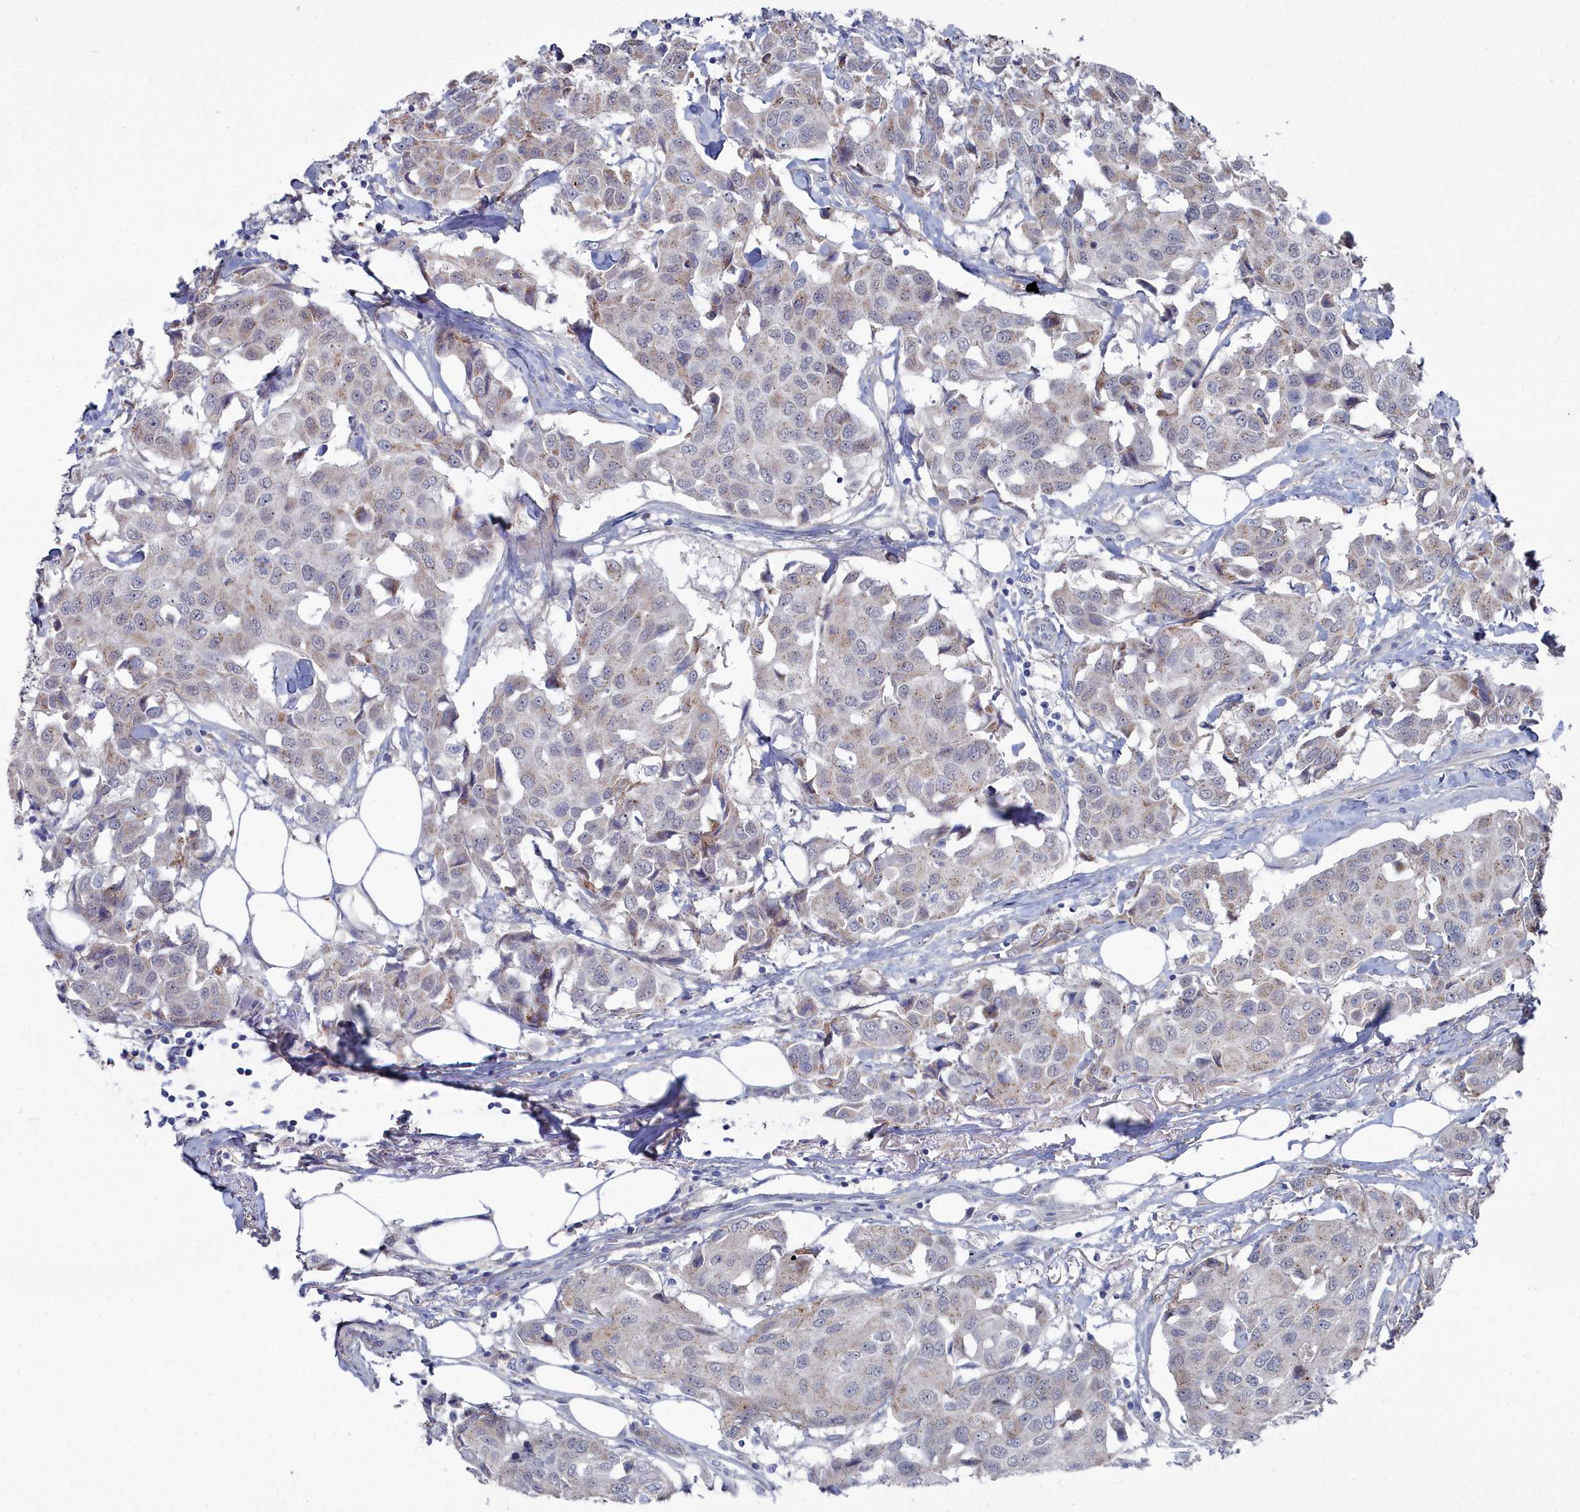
{"staining": {"intensity": "weak", "quantity": "25%-75%", "location": "cytoplasmic/membranous"}, "tissue": "breast cancer", "cell_type": "Tumor cells", "image_type": "cancer", "snomed": [{"axis": "morphology", "description": "Duct carcinoma"}, {"axis": "topography", "description": "Breast"}], "caption": "The immunohistochemical stain shows weak cytoplasmic/membranous positivity in tumor cells of breast cancer tissue. (DAB IHC, brown staining for protein, blue staining for nuclei).", "gene": "SHISAL2A", "patient": {"sex": "female", "age": 80}}